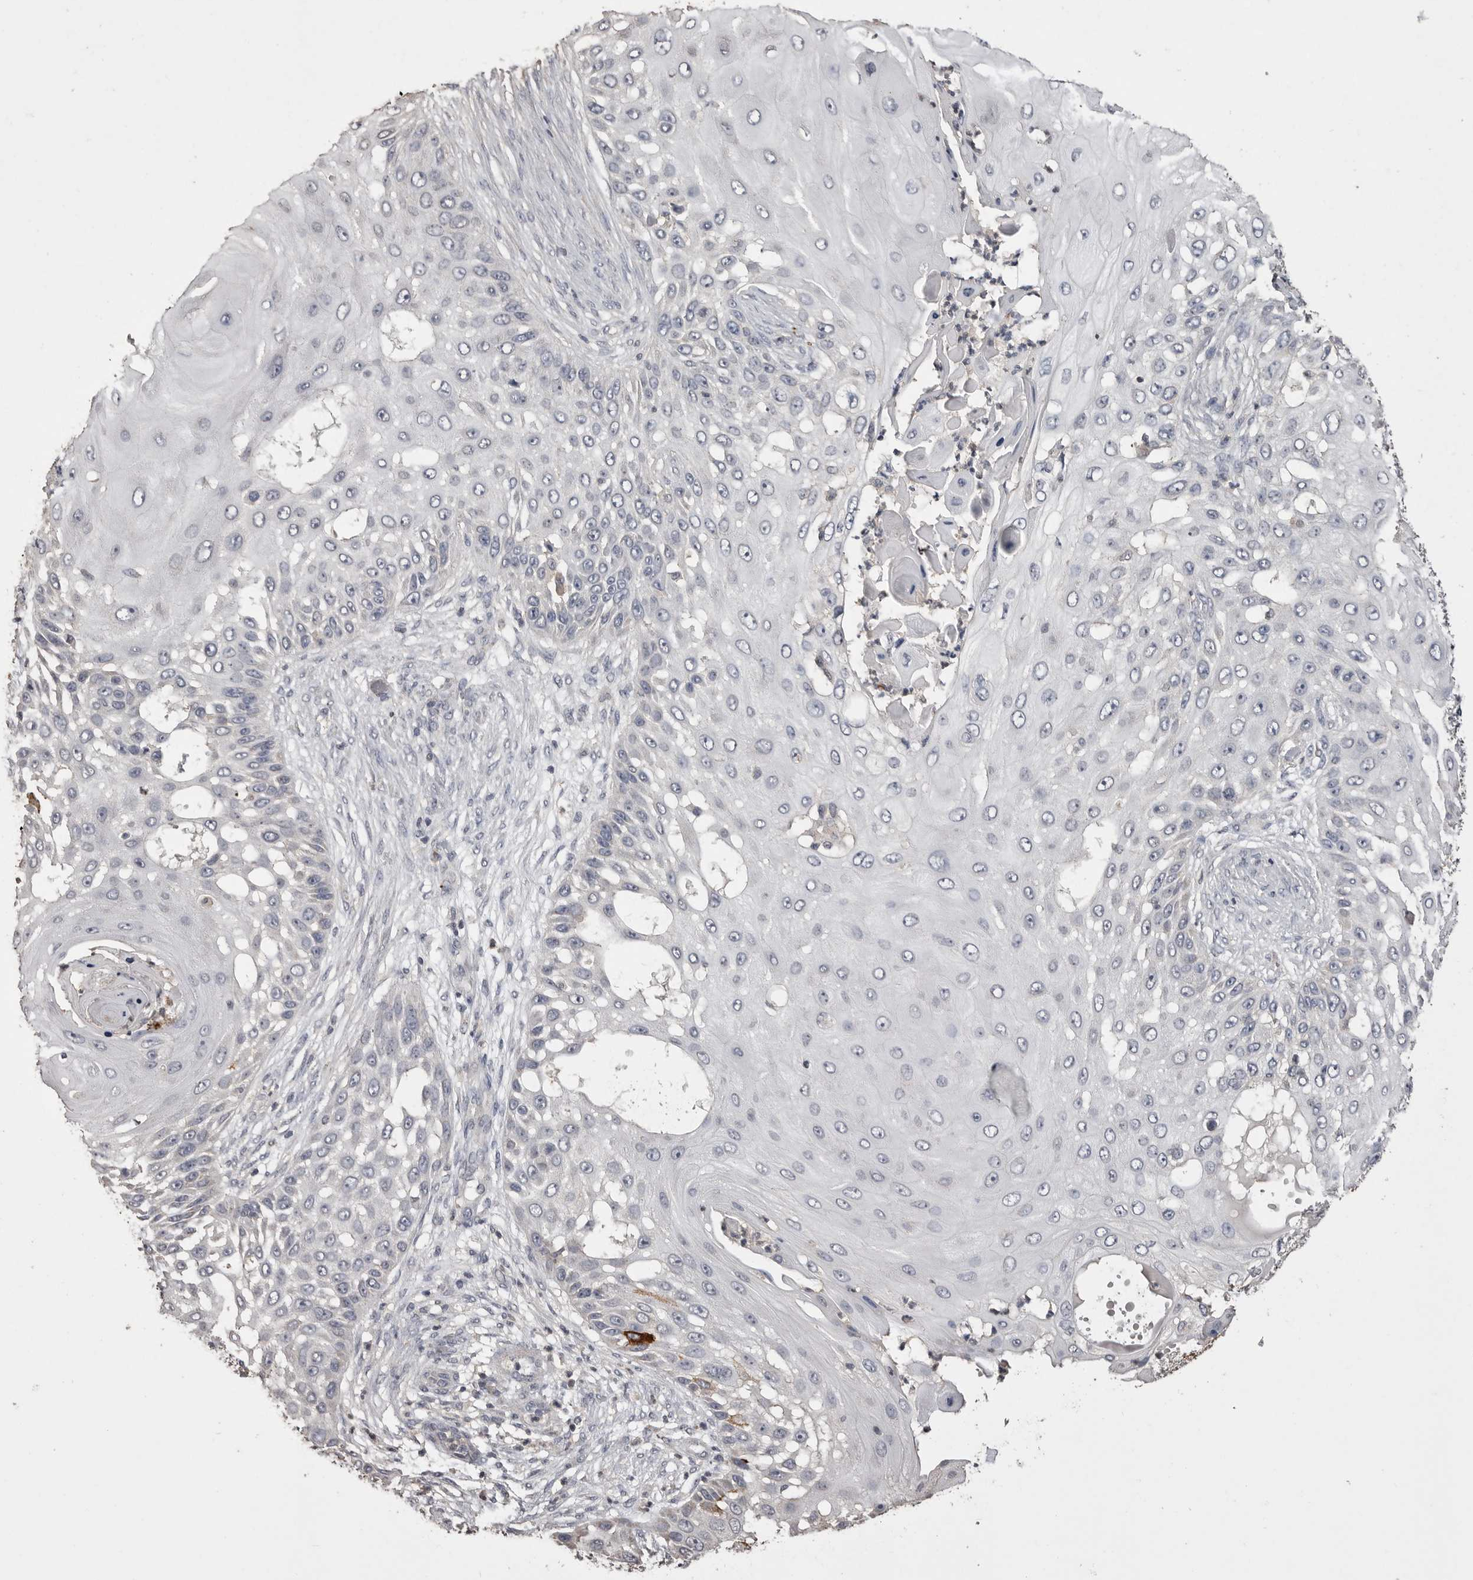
{"staining": {"intensity": "negative", "quantity": "none", "location": "none"}, "tissue": "skin cancer", "cell_type": "Tumor cells", "image_type": "cancer", "snomed": [{"axis": "morphology", "description": "Squamous cell carcinoma, NOS"}, {"axis": "topography", "description": "Skin"}], "caption": "High power microscopy micrograph of an immunohistochemistry (IHC) photomicrograph of skin squamous cell carcinoma, revealing no significant positivity in tumor cells. The staining was performed using DAB to visualize the protein expression in brown, while the nuclei were stained in blue with hematoxylin (Magnification: 20x).", "gene": "MMP7", "patient": {"sex": "female", "age": 44}}